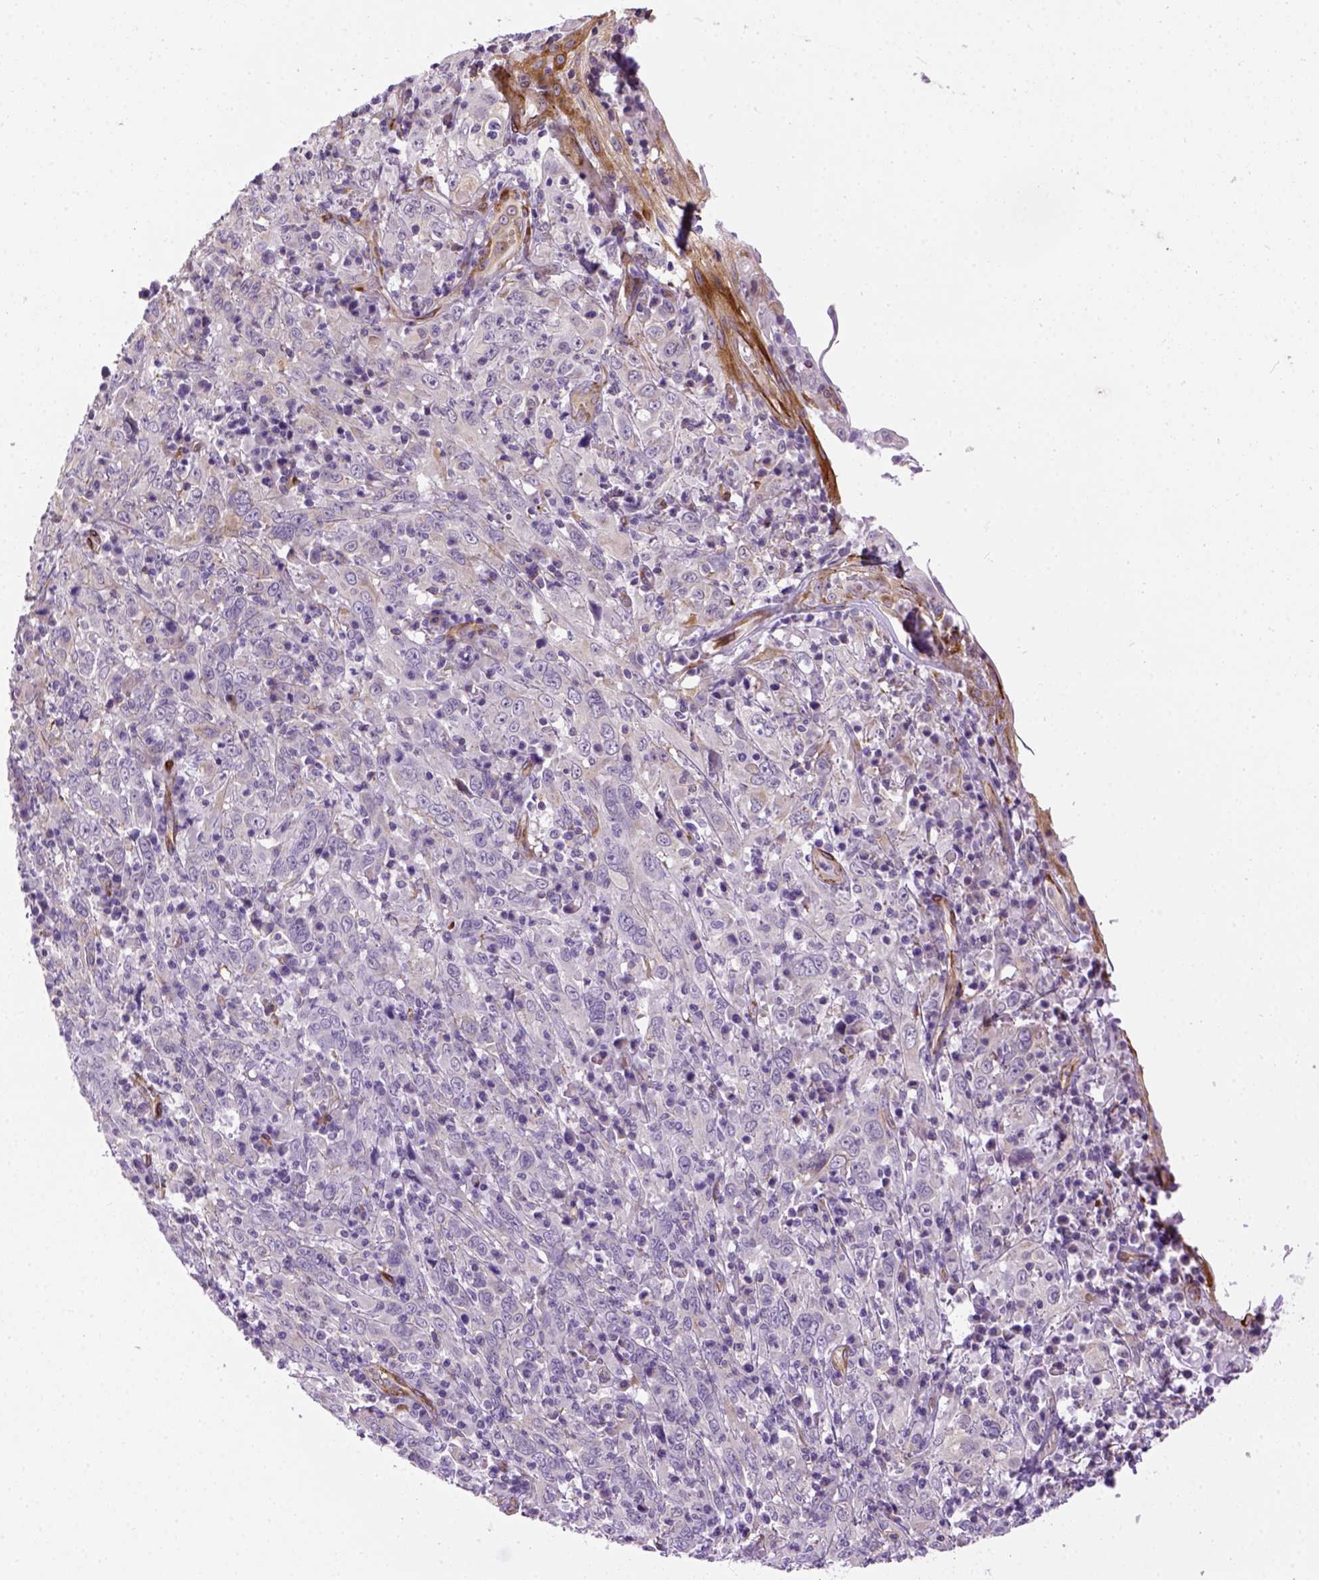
{"staining": {"intensity": "negative", "quantity": "none", "location": "none"}, "tissue": "cervical cancer", "cell_type": "Tumor cells", "image_type": "cancer", "snomed": [{"axis": "morphology", "description": "Squamous cell carcinoma, NOS"}, {"axis": "topography", "description": "Cervix"}], "caption": "There is no significant staining in tumor cells of squamous cell carcinoma (cervical).", "gene": "KAZN", "patient": {"sex": "female", "age": 46}}